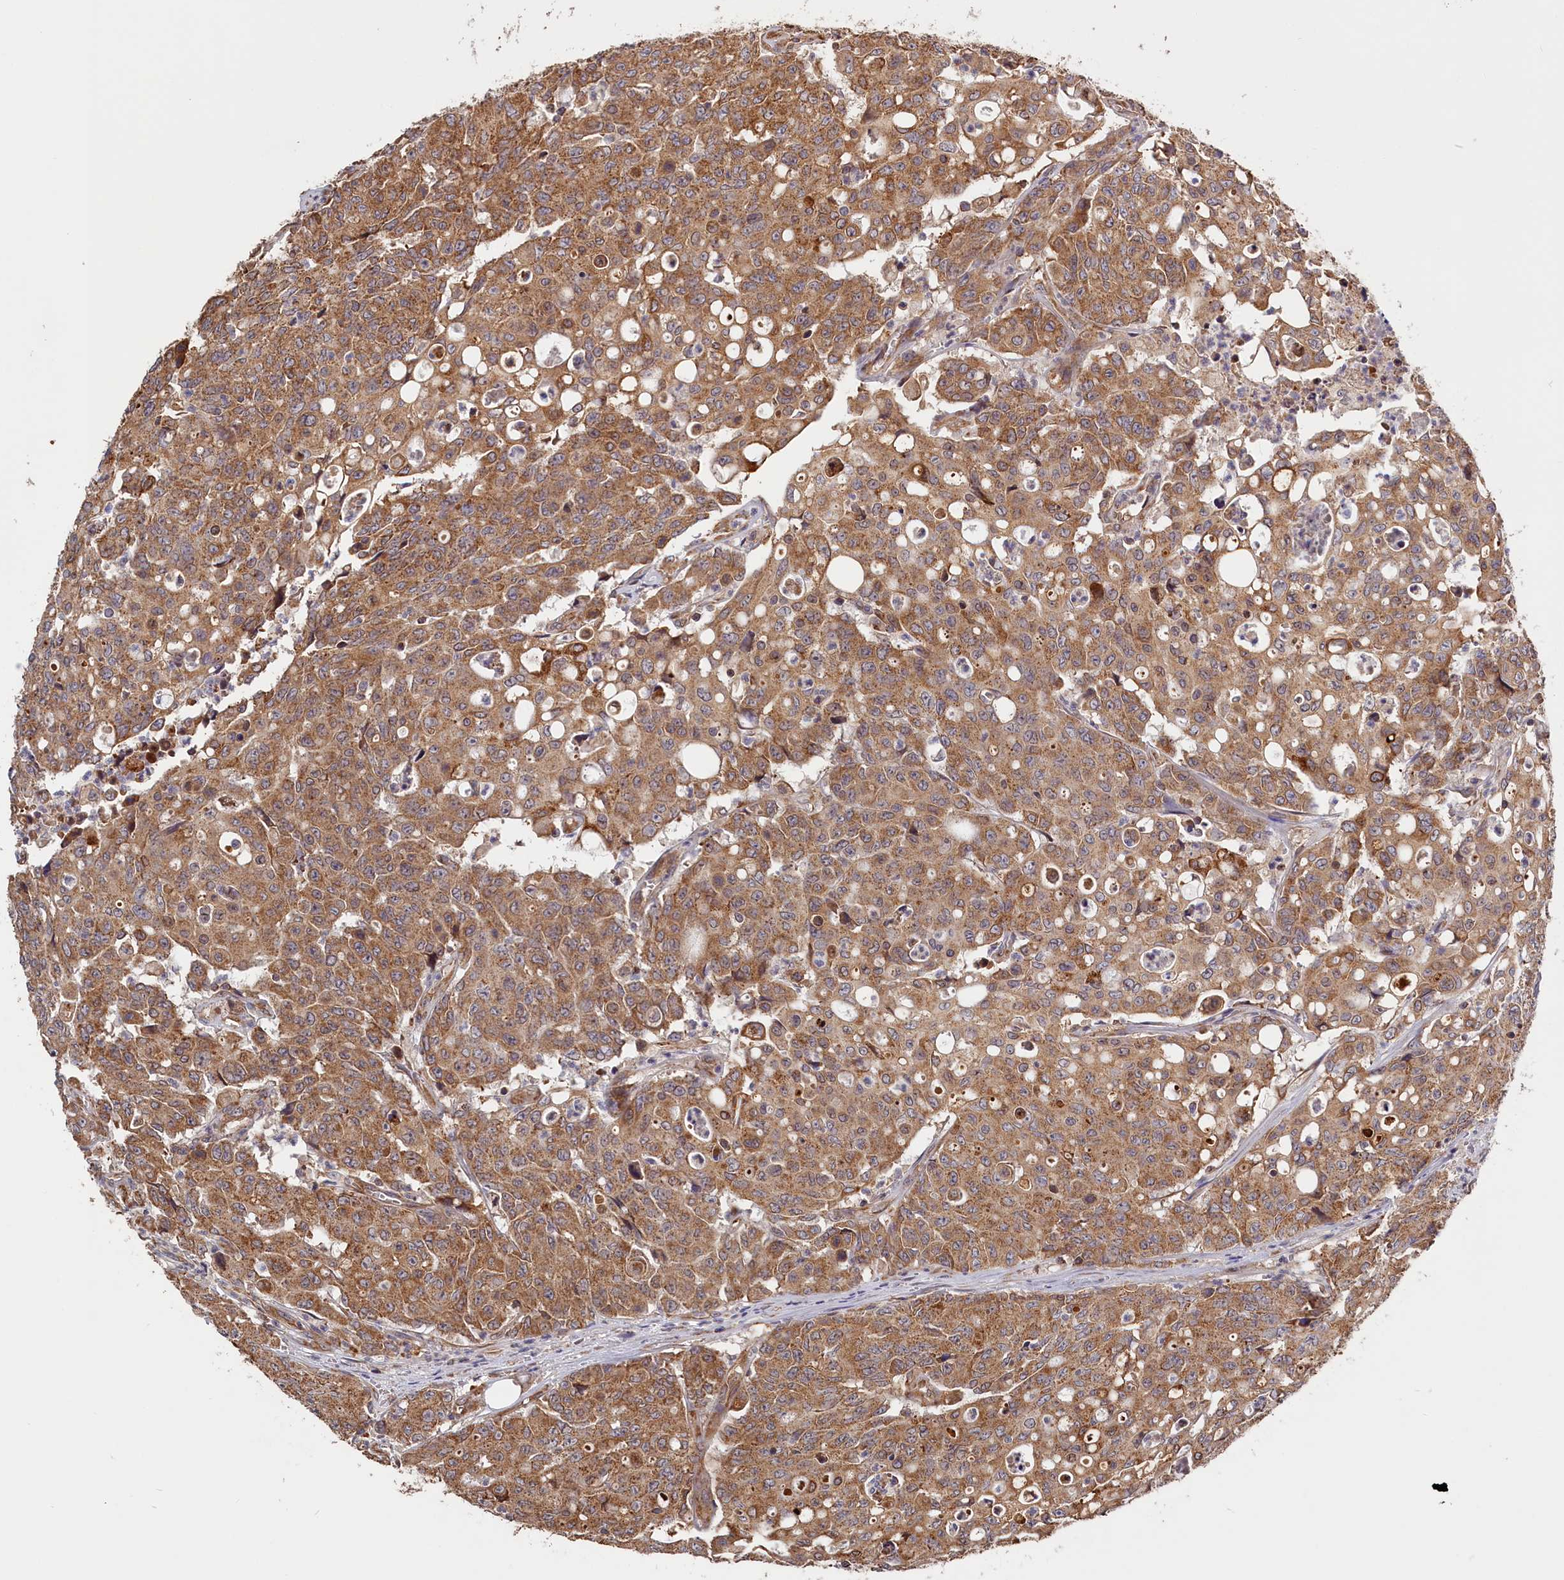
{"staining": {"intensity": "moderate", "quantity": ">75%", "location": "cytoplasmic/membranous"}, "tissue": "colorectal cancer", "cell_type": "Tumor cells", "image_type": "cancer", "snomed": [{"axis": "morphology", "description": "Adenocarcinoma, NOS"}, {"axis": "topography", "description": "Colon"}], "caption": "Immunohistochemistry of colorectal adenocarcinoma displays medium levels of moderate cytoplasmic/membranous positivity in approximately >75% of tumor cells.", "gene": "CEP44", "patient": {"sex": "male", "age": 51}}